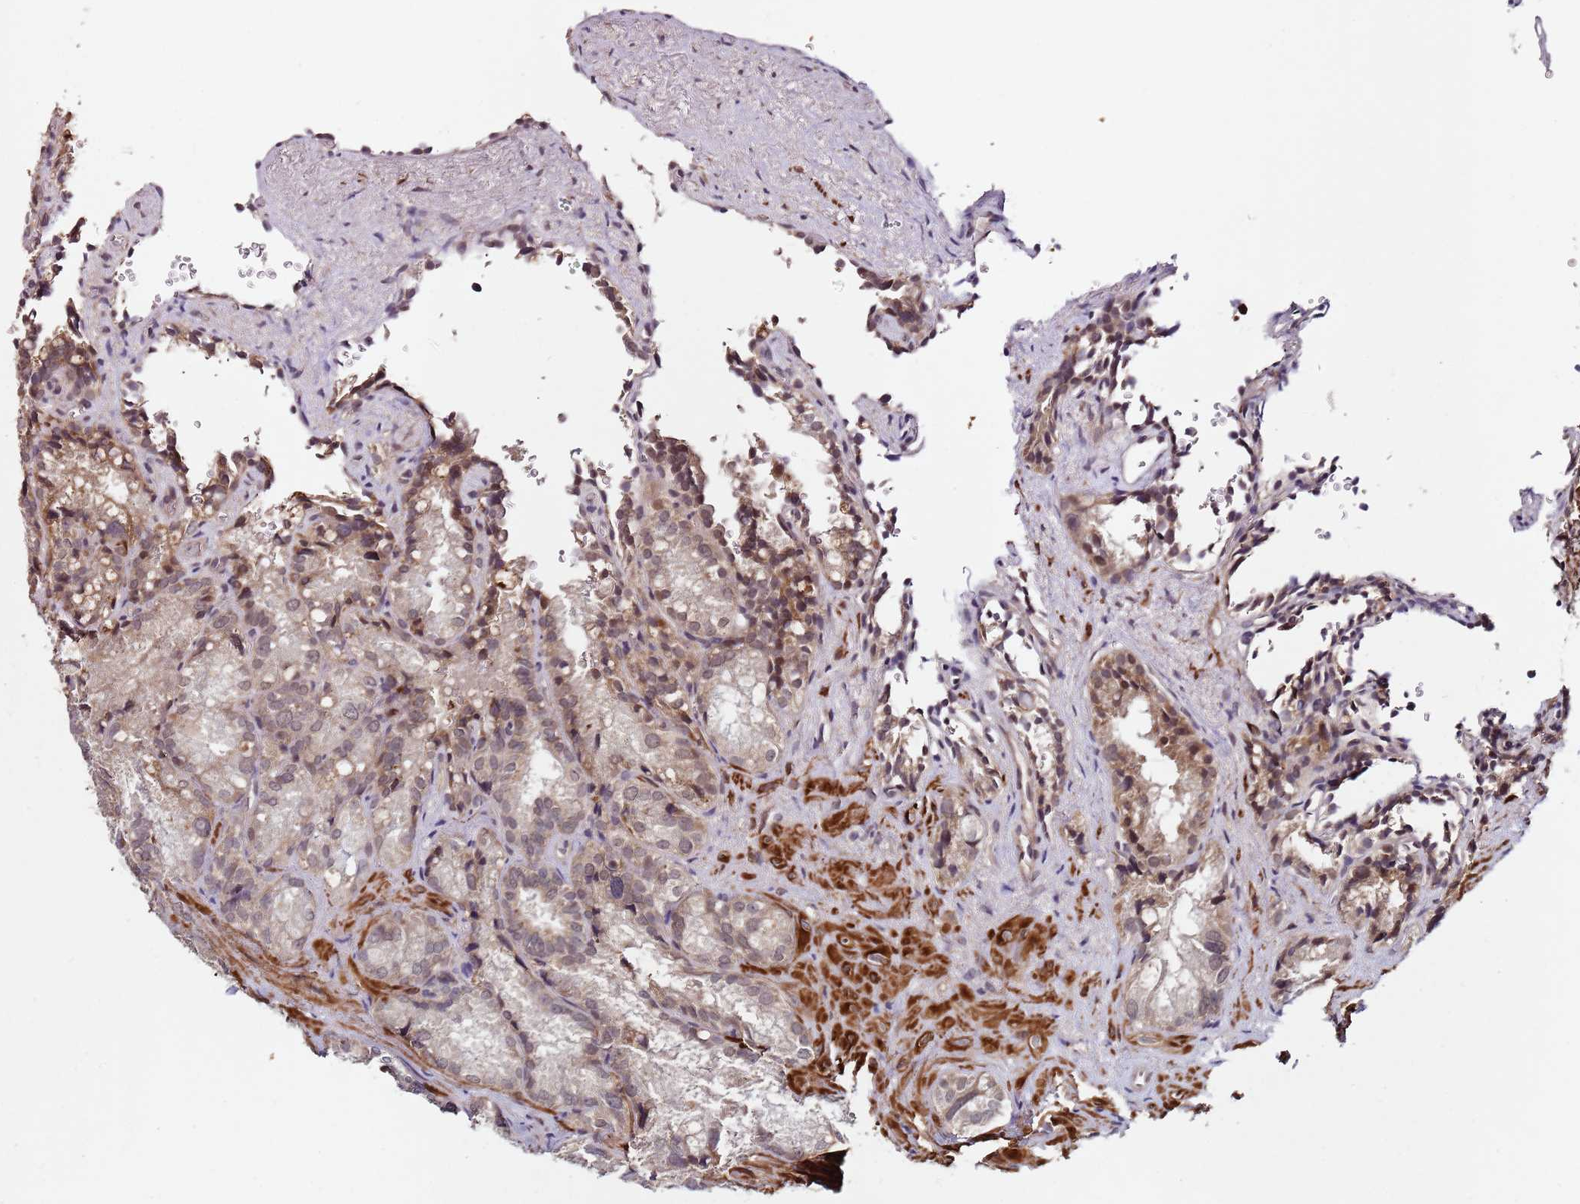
{"staining": {"intensity": "weak", "quantity": "25%-75%", "location": "cytoplasmic/membranous,nuclear"}, "tissue": "seminal vesicle", "cell_type": "Glandular cells", "image_type": "normal", "snomed": [{"axis": "morphology", "description": "Normal tissue, NOS"}, {"axis": "topography", "description": "Seminal veicle"}], "caption": "The immunohistochemical stain shows weak cytoplasmic/membranous,nuclear expression in glandular cells of benign seminal vesicle.", "gene": "LIN37", "patient": {"sex": "male", "age": 62}}